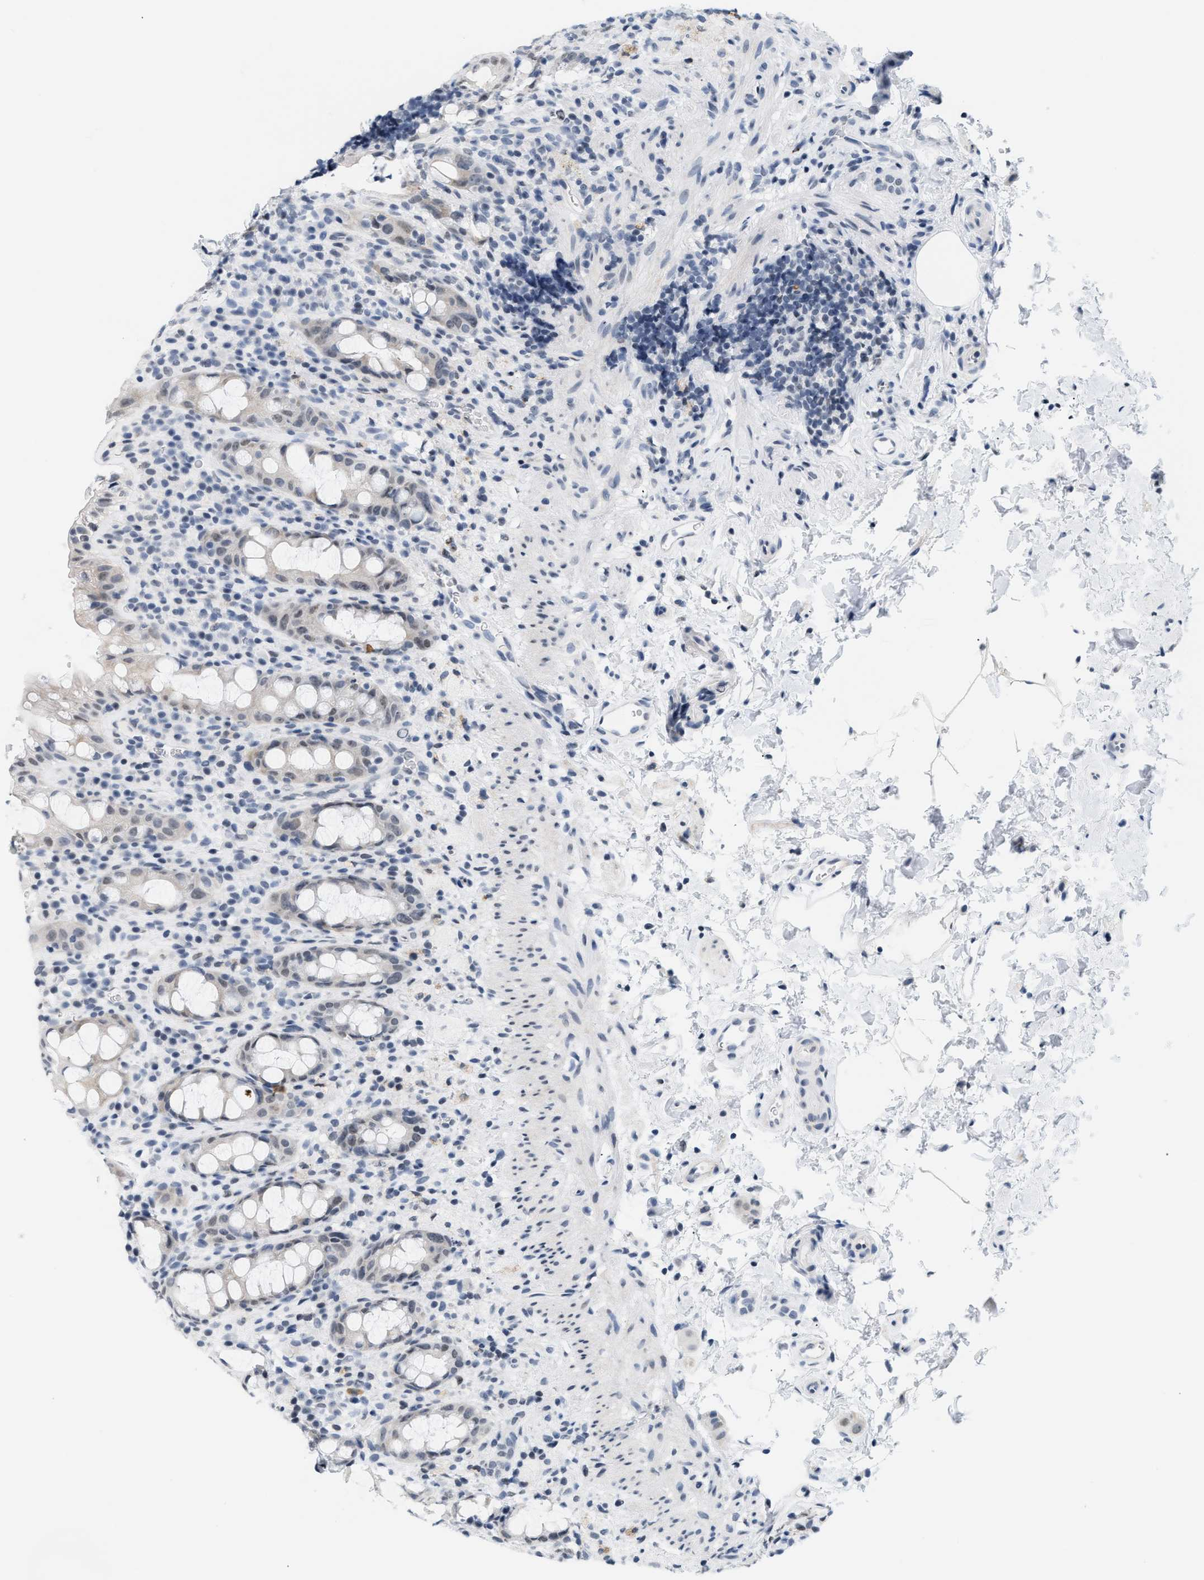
{"staining": {"intensity": "weak", "quantity": "<25%", "location": "nuclear"}, "tissue": "rectum", "cell_type": "Glandular cells", "image_type": "normal", "snomed": [{"axis": "morphology", "description": "Normal tissue, NOS"}, {"axis": "topography", "description": "Rectum"}], "caption": "This is a photomicrograph of IHC staining of unremarkable rectum, which shows no staining in glandular cells.", "gene": "RAF1", "patient": {"sex": "male", "age": 44}}